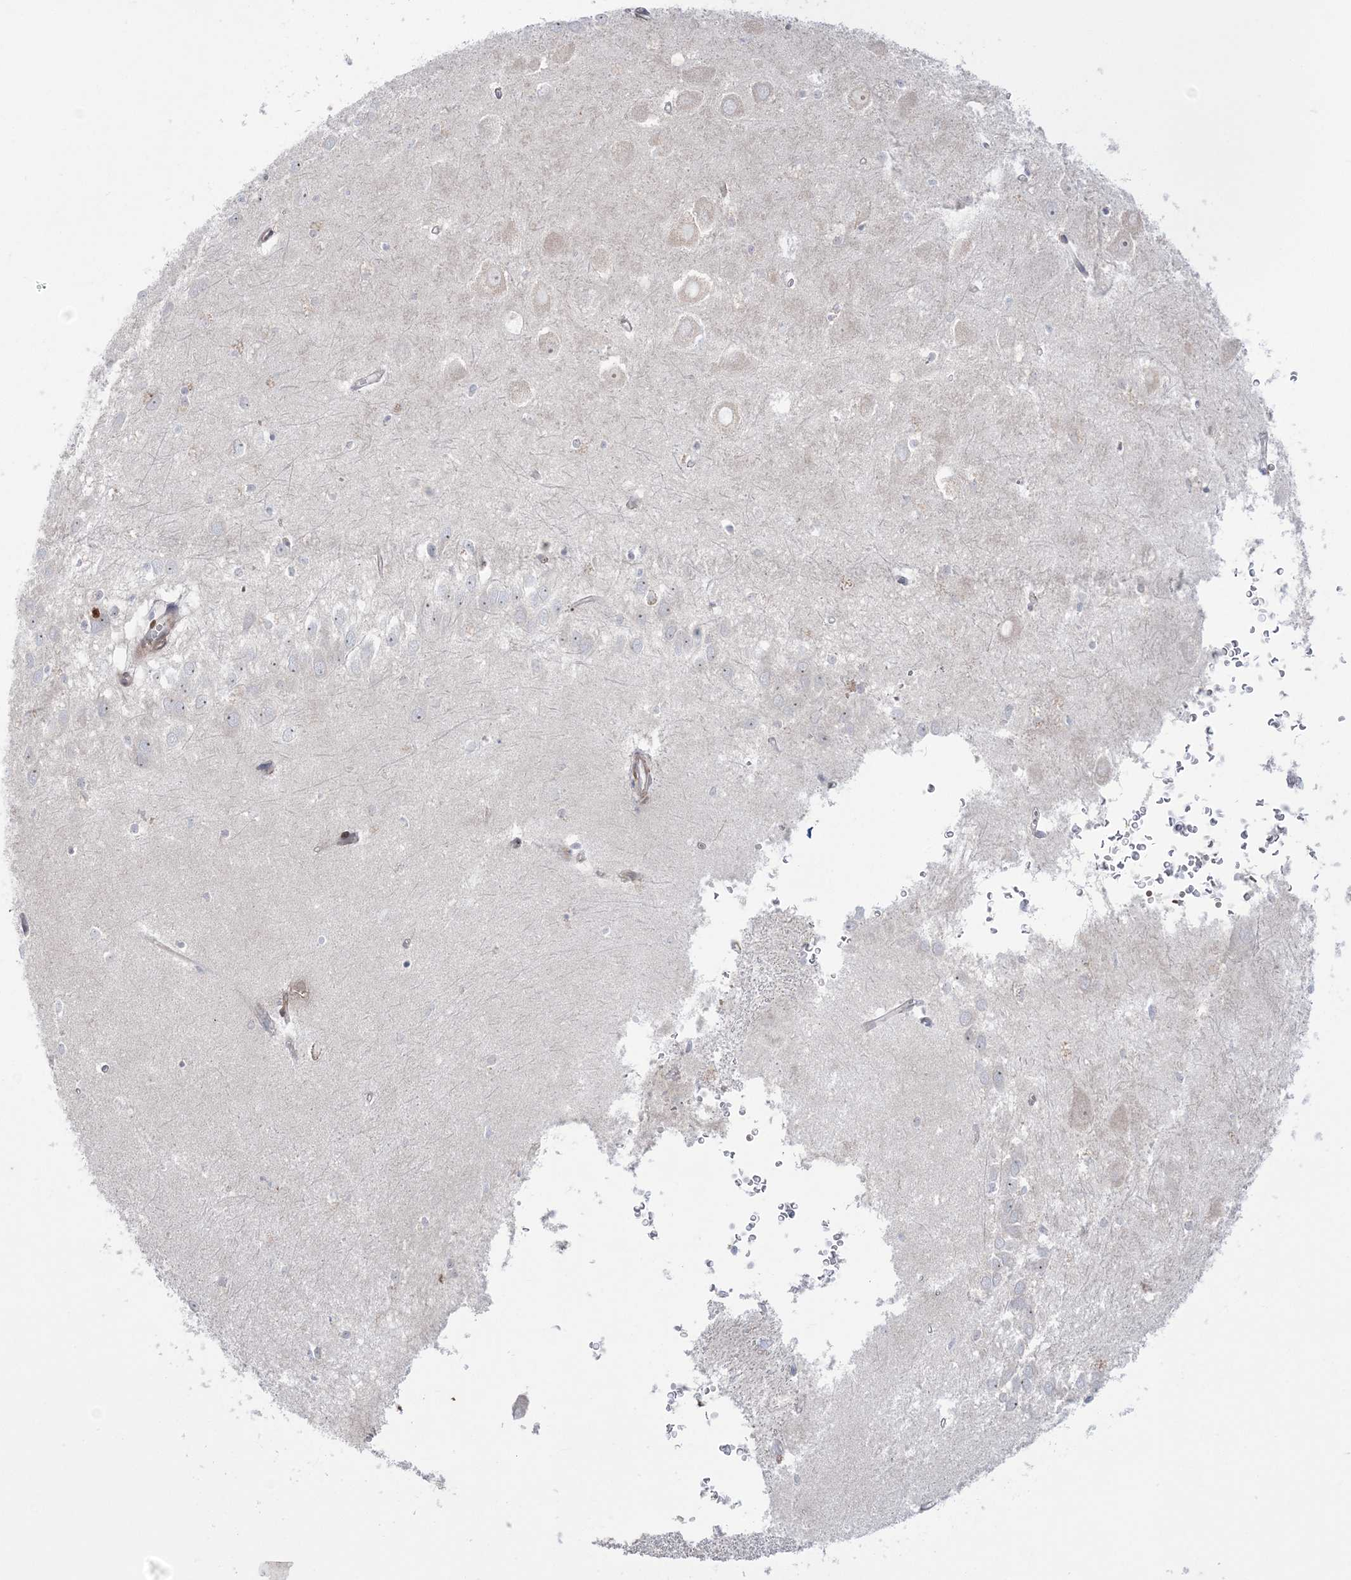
{"staining": {"intensity": "negative", "quantity": "none", "location": "none"}, "tissue": "hippocampus", "cell_type": "Glial cells", "image_type": "normal", "snomed": [{"axis": "morphology", "description": "Normal tissue, NOS"}, {"axis": "topography", "description": "Hippocampus"}], "caption": "DAB (3,3'-diaminobenzidine) immunohistochemical staining of benign hippocampus shows no significant positivity in glial cells. Brightfield microscopy of IHC stained with DAB (3,3'-diaminobenzidine) (brown) and hematoxylin (blue), captured at high magnification.", "gene": "NUDT9", "patient": {"sex": "female", "age": 64}}